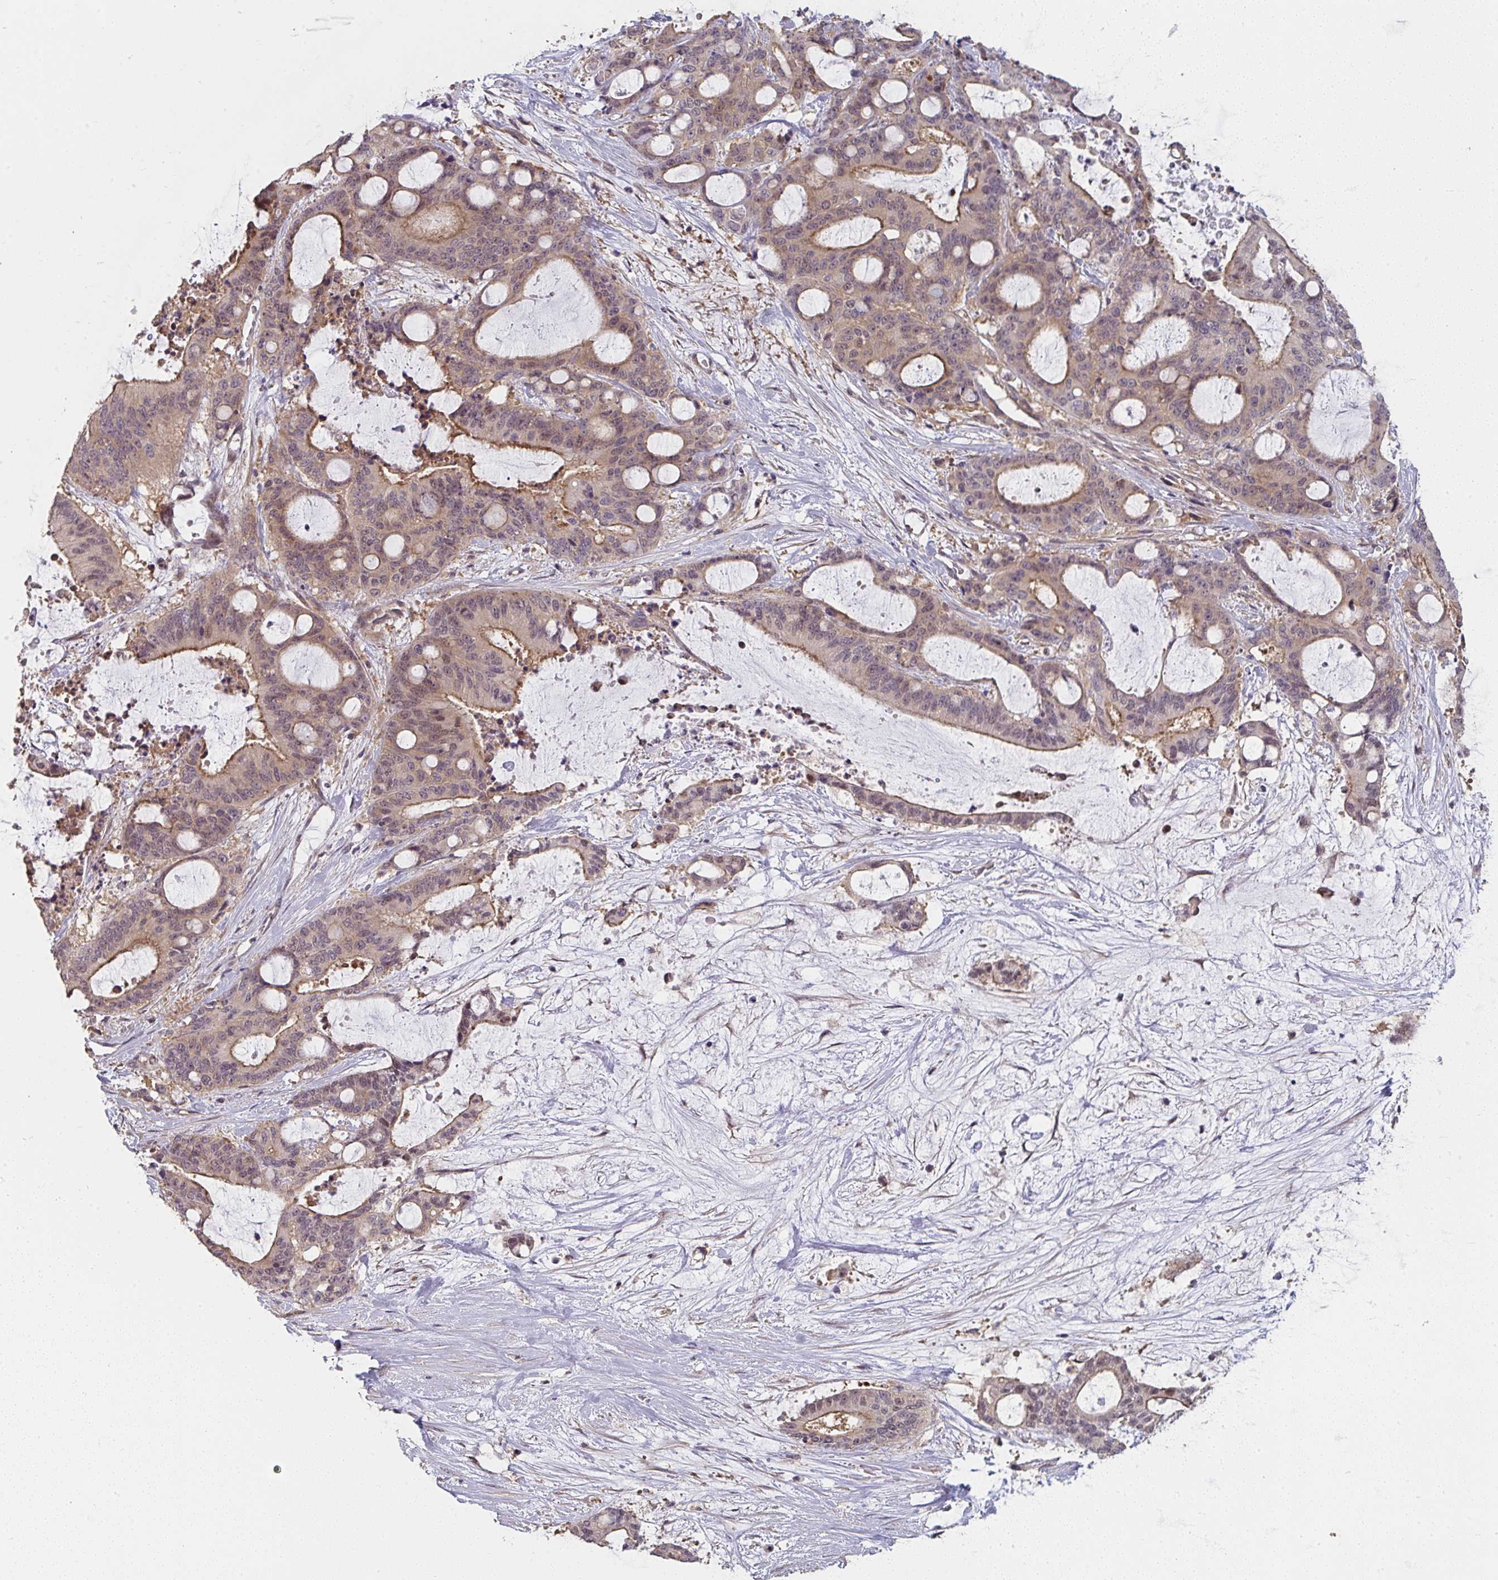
{"staining": {"intensity": "moderate", "quantity": "25%-75%", "location": "cytoplasmic/membranous"}, "tissue": "liver cancer", "cell_type": "Tumor cells", "image_type": "cancer", "snomed": [{"axis": "morphology", "description": "Normal tissue, NOS"}, {"axis": "morphology", "description": "Cholangiocarcinoma"}, {"axis": "topography", "description": "Liver"}, {"axis": "topography", "description": "Peripheral nerve tissue"}], "caption": "An image of liver cancer (cholangiocarcinoma) stained for a protein demonstrates moderate cytoplasmic/membranous brown staining in tumor cells.", "gene": "RANGRF", "patient": {"sex": "female", "age": 73}}